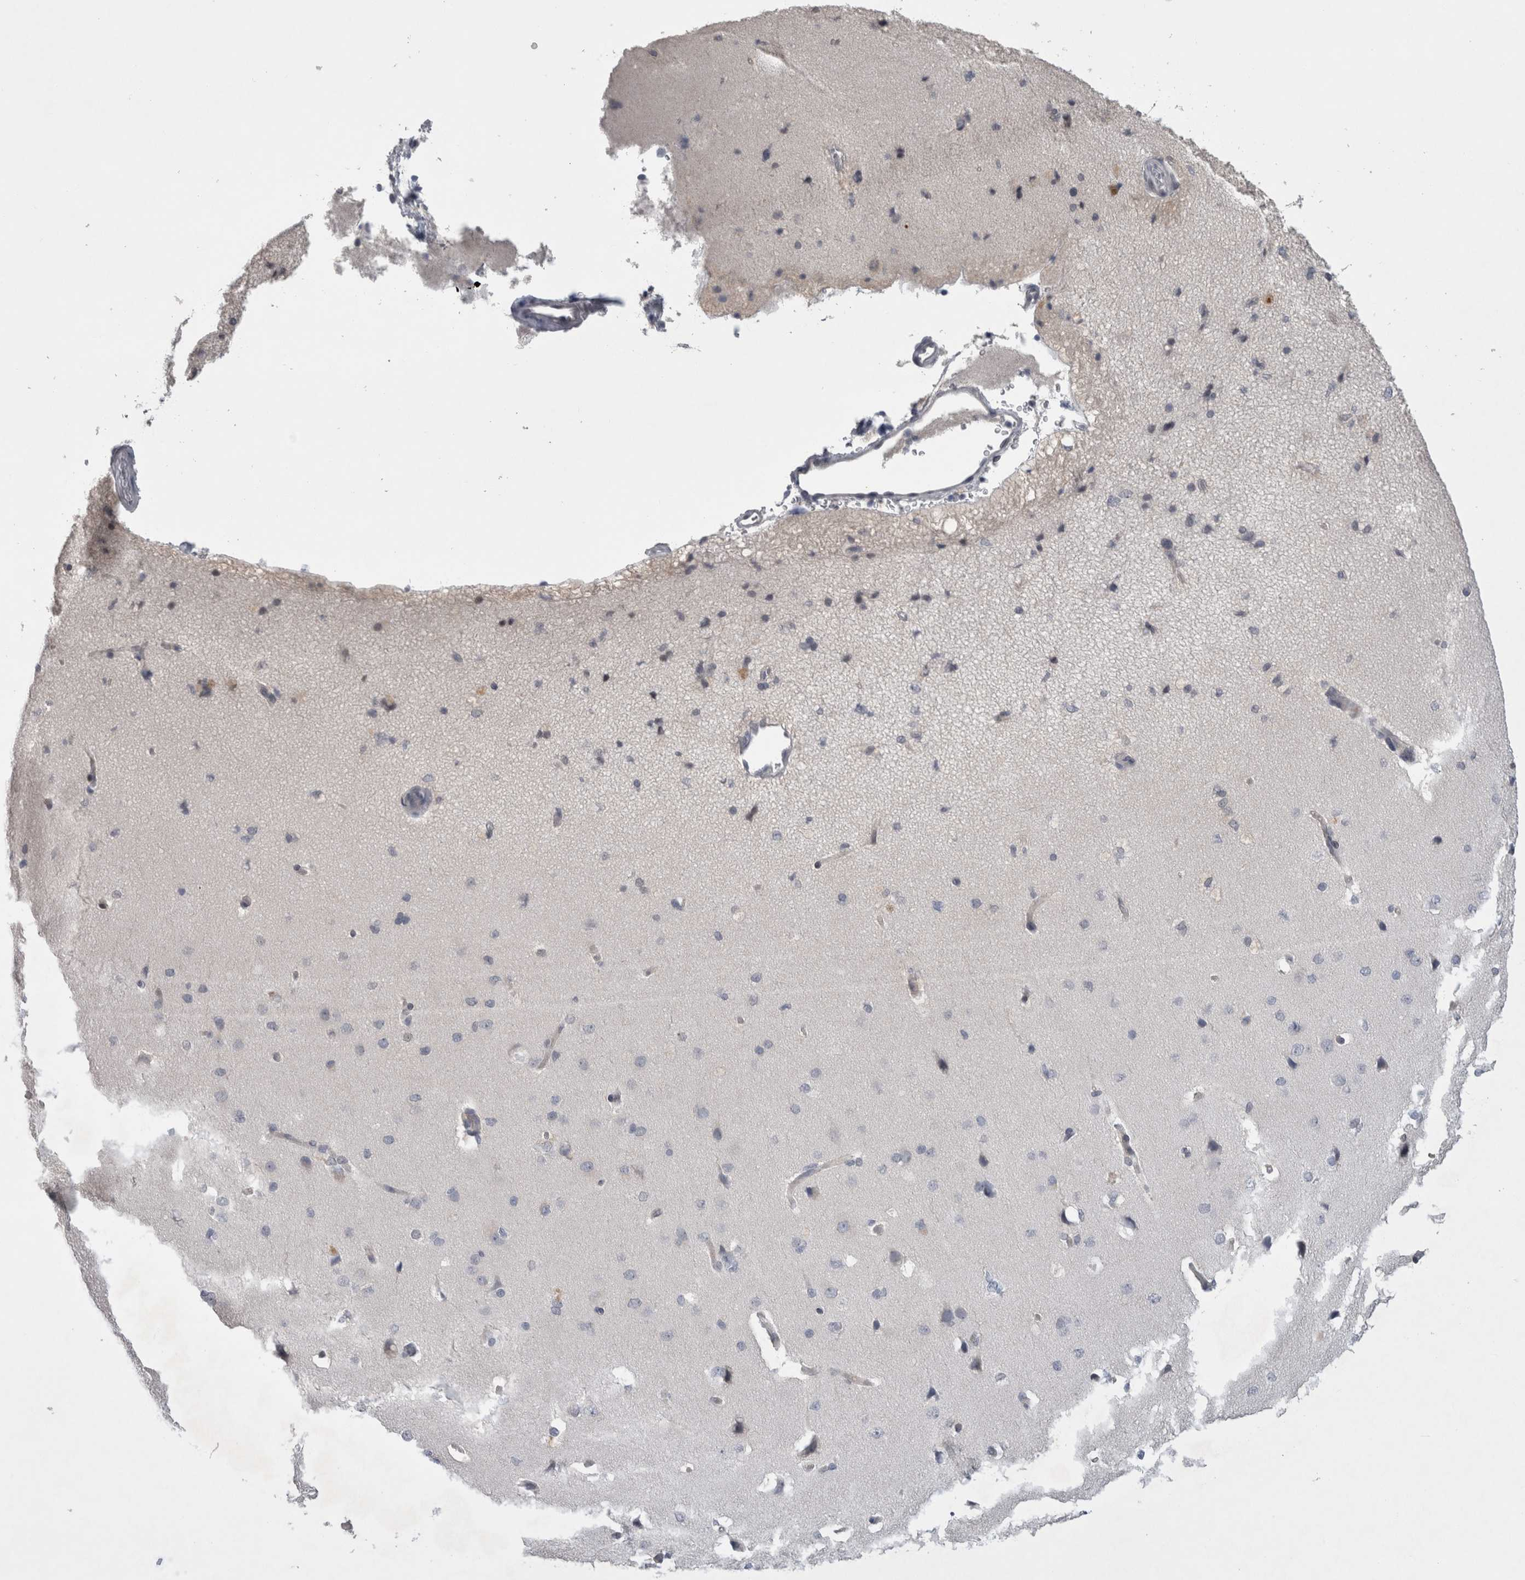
{"staining": {"intensity": "negative", "quantity": "none", "location": "none"}, "tissue": "cerebral cortex", "cell_type": "Endothelial cells", "image_type": "normal", "snomed": [{"axis": "morphology", "description": "Normal tissue, NOS"}, {"axis": "topography", "description": "Cerebral cortex"}], "caption": "IHC histopathology image of unremarkable cerebral cortex: human cerebral cortex stained with DAB (3,3'-diaminobenzidine) reveals no significant protein positivity in endothelial cells.", "gene": "KIF18B", "patient": {"sex": "male", "age": 62}}